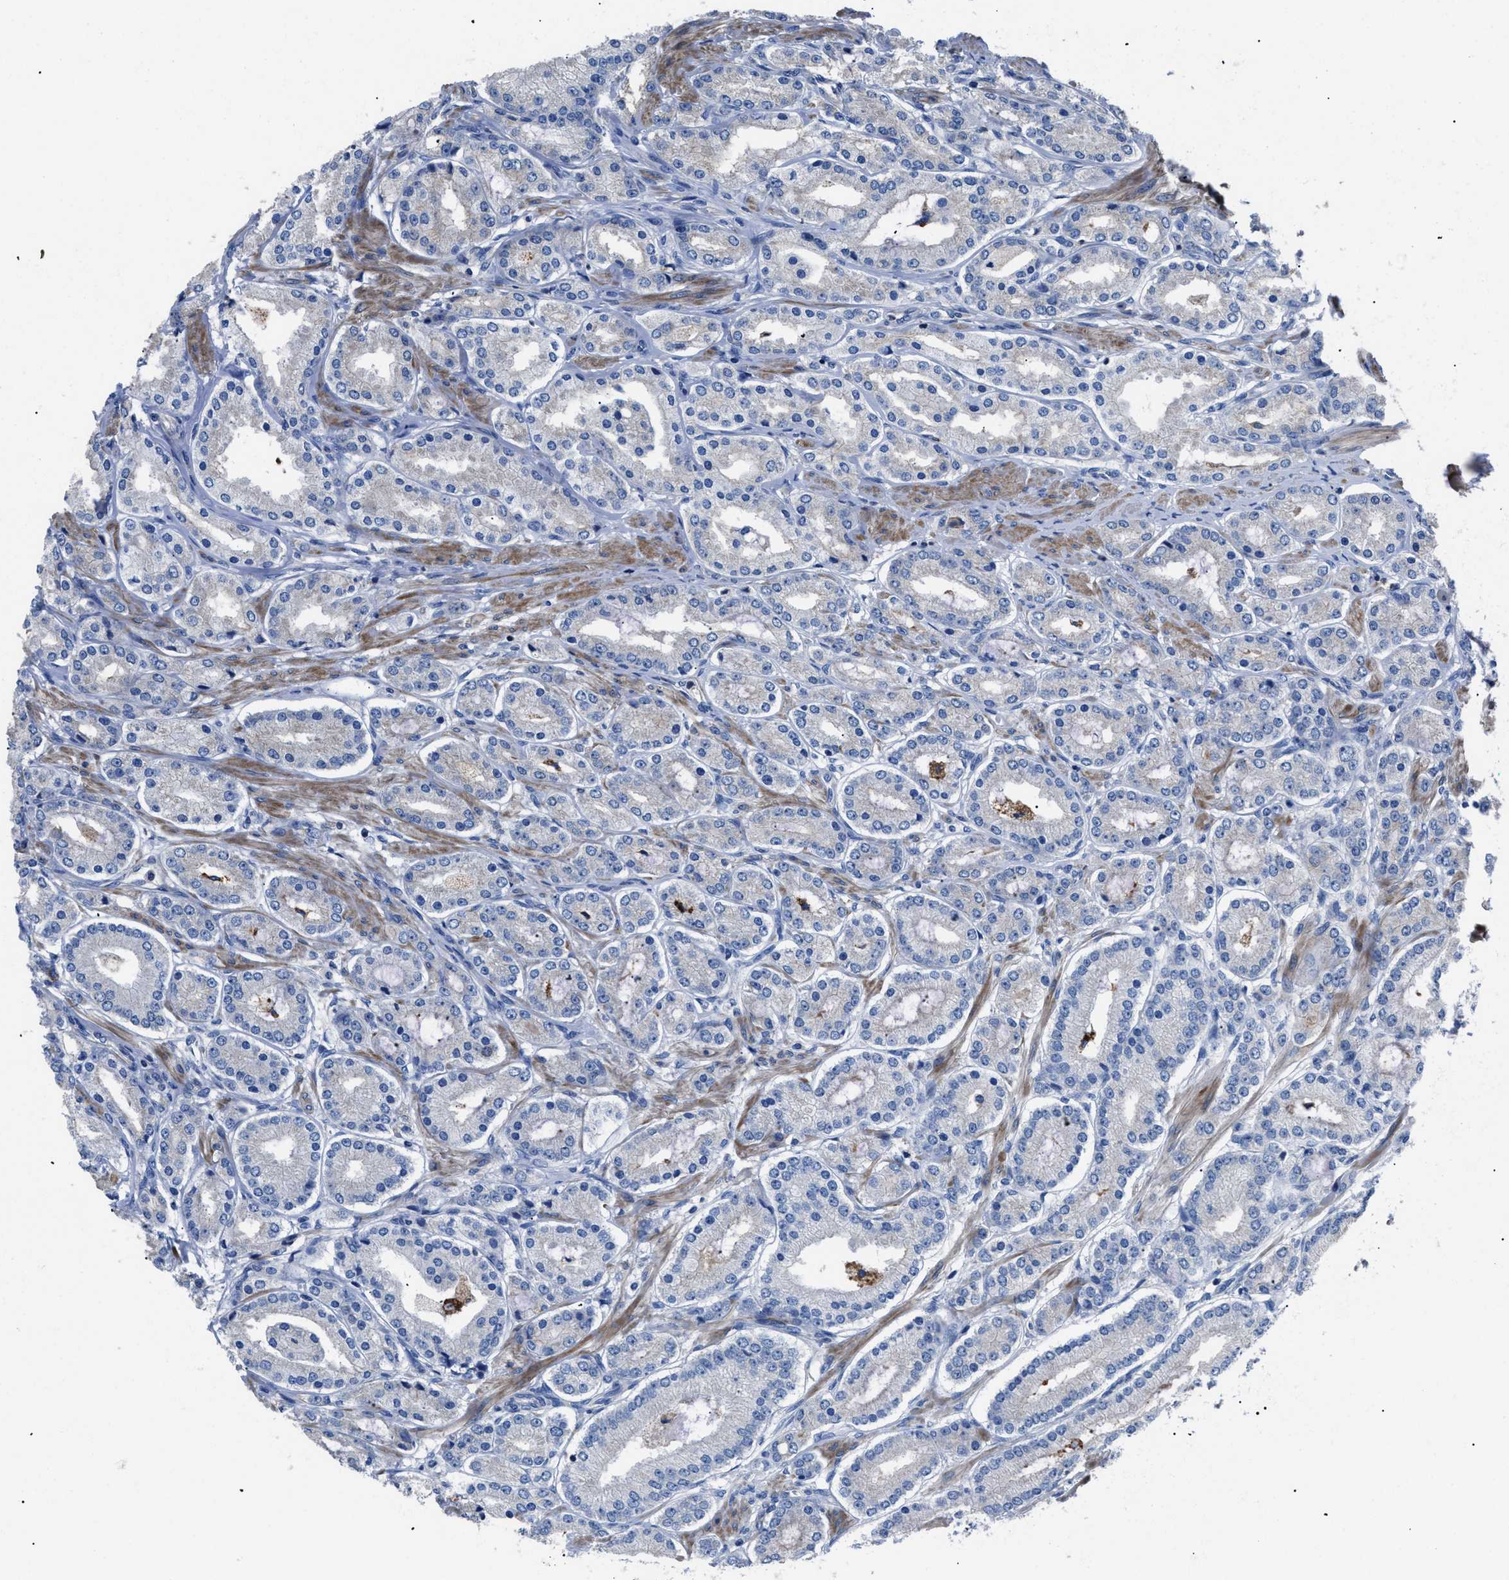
{"staining": {"intensity": "negative", "quantity": "none", "location": "none"}, "tissue": "prostate cancer", "cell_type": "Tumor cells", "image_type": "cancer", "snomed": [{"axis": "morphology", "description": "Adenocarcinoma, Low grade"}, {"axis": "topography", "description": "Prostate"}], "caption": "This is a photomicrograph of immunohistochemistry staining of adenocarcinoma (low-grade) (prostate), which shows no positivity in tumor cells.", "gene": "SGCZ", "patient": {"sex": "male", "age": 63}}